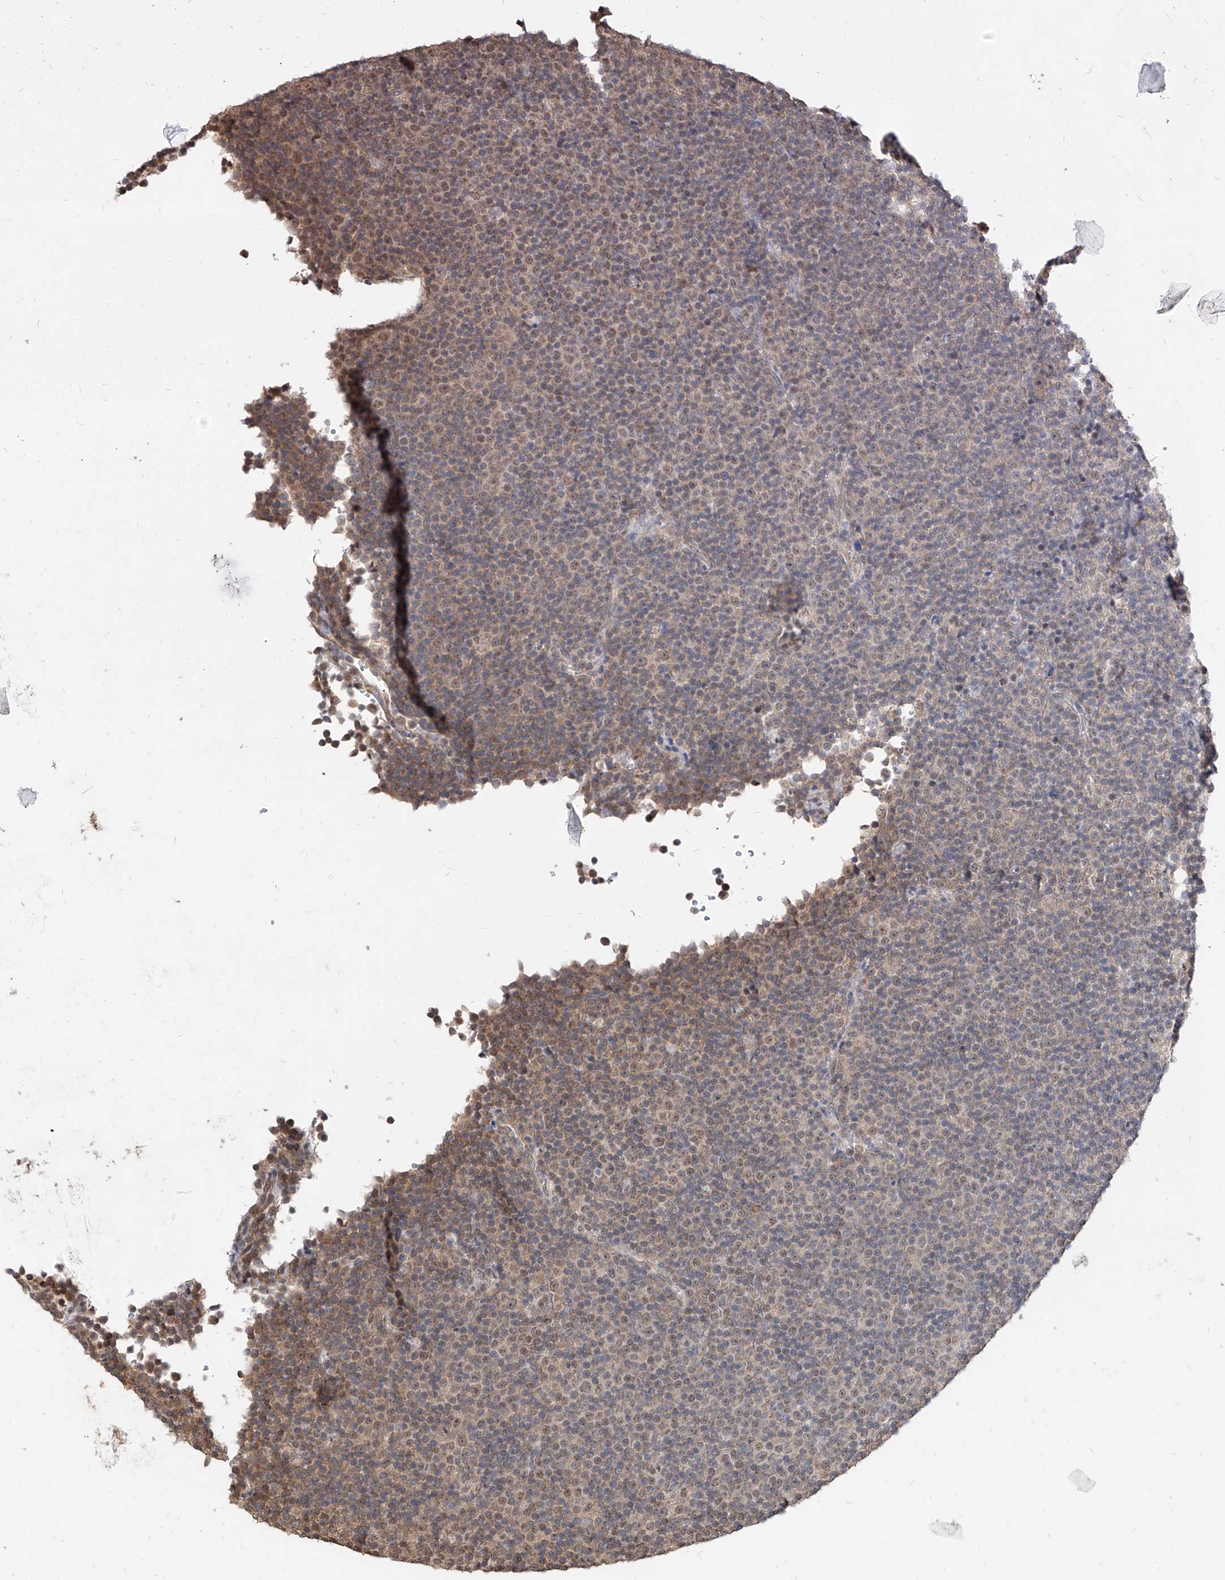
{"staining": {"intensity": "weak", "quantity": "<25%", "location": "nuclear"}, "tissue": "lymphoma", "cell_type": "Tumor cells", "image_type": "cancer", "snomed": [{"axis": "morphology", "description": "Malignant lymphoma, non-Hodgkin's type, Low grade"}, {"axis": "topography", "description": "Lymph node"}], "caption": "High power microscopy image of an immunohistochemistry photomicrograph of low-grade malignant lymphoma, non-Hodgkin's type, revealing no significant positivity in tumor cells.", "gene": "C8orf82", "patient": {"sex": "female", "age": 67}}